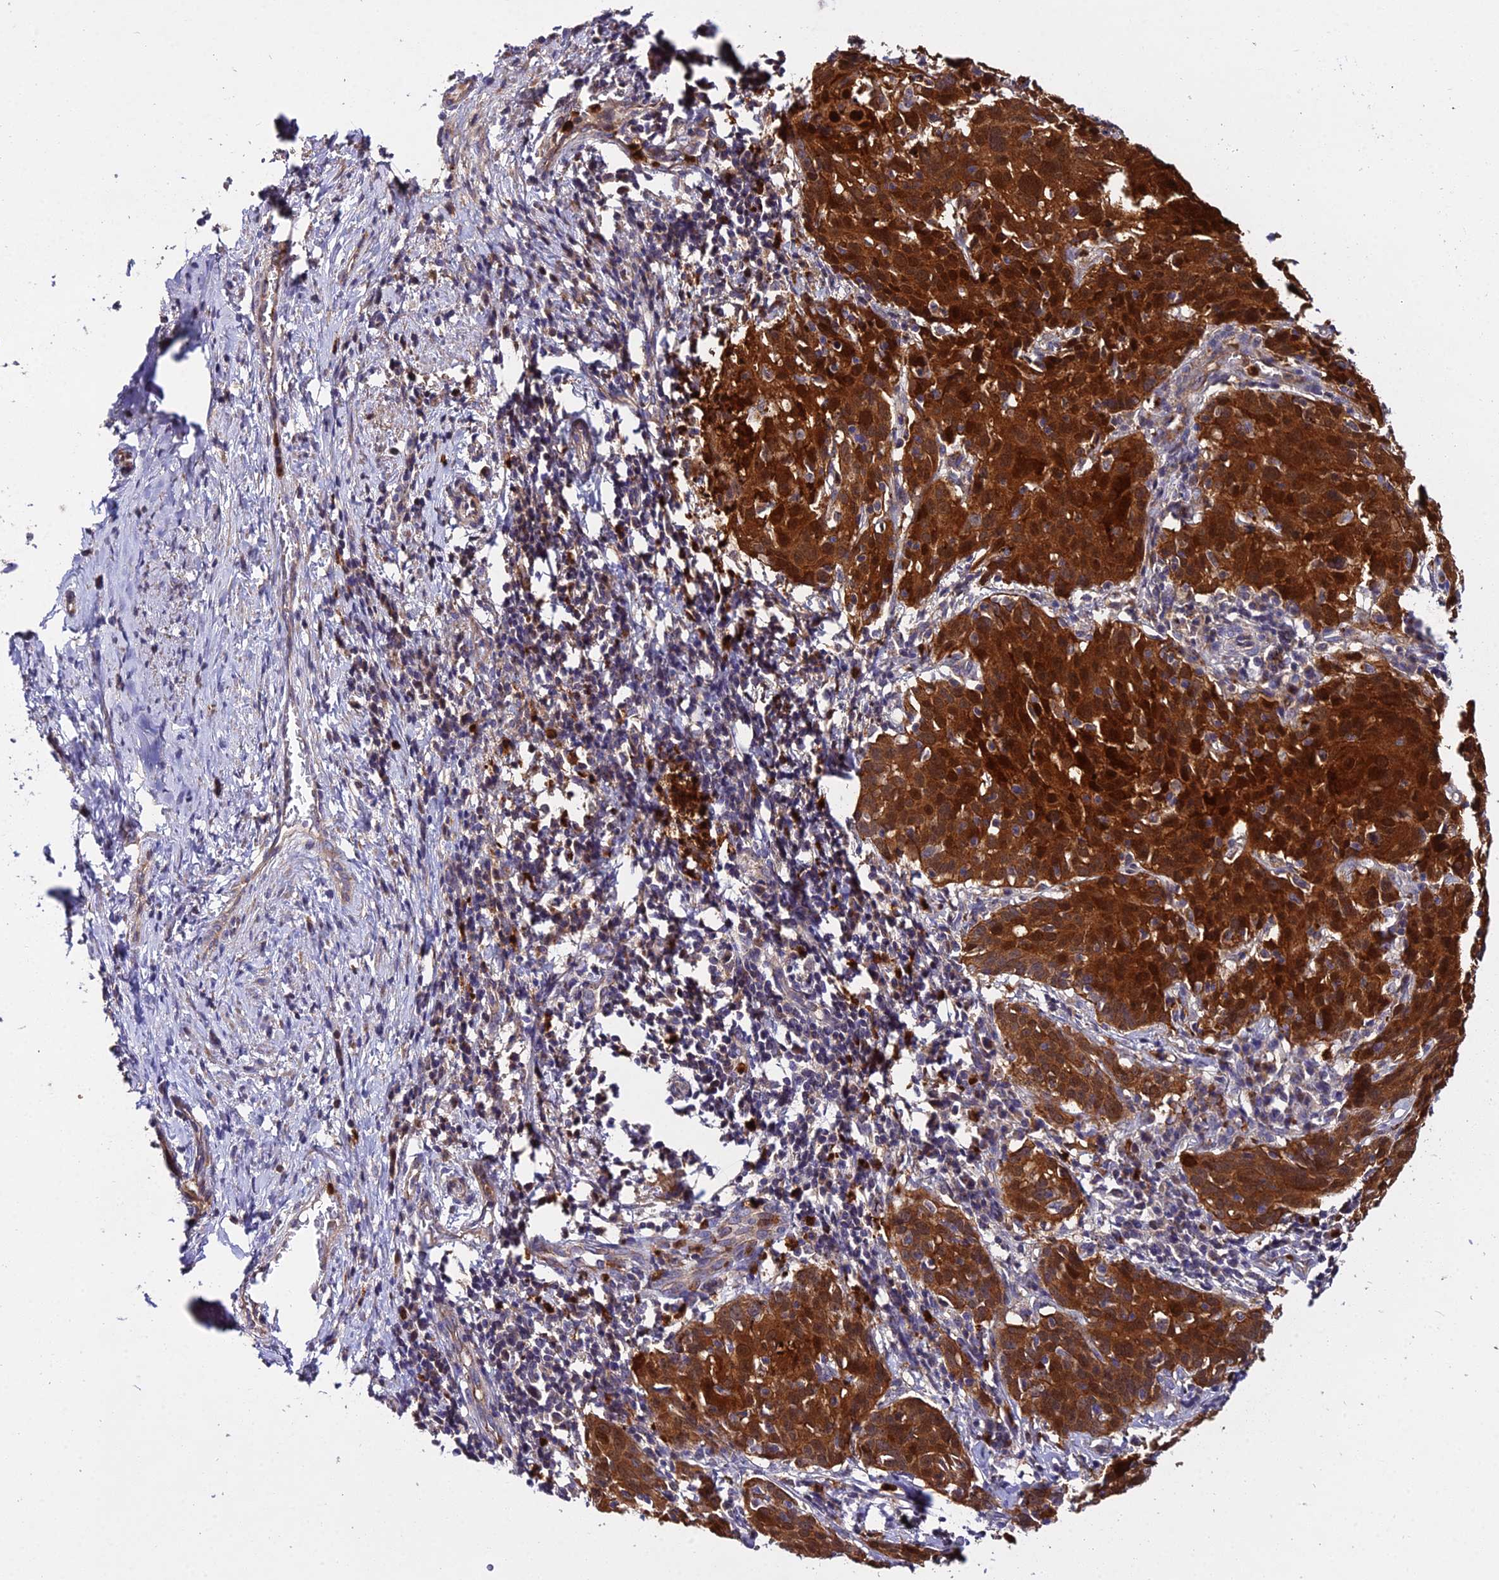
{"staining": {"intensity": "strong", "quantity": ">75%", "location": "cytoplasmic/membranous,nuclear"}, "tissue": "cervical cancer", "cell_type": "Tumor cells", "image_type": "cancer", "snomed": [{"axis": "morphology", "description": "Squamous cell carcinoma, NOS"}, {"axis": "topography", "description": "Cervix"}], "caption": "Brown immunohistochemical staining in squamous cell carcinoma (cervical) shows strong cytoplasmic/membranous and nuclear positivity in approximately >75% of tumor cells.", "gene": "EID2", "patient": {"sex": "female", "age": 50}}